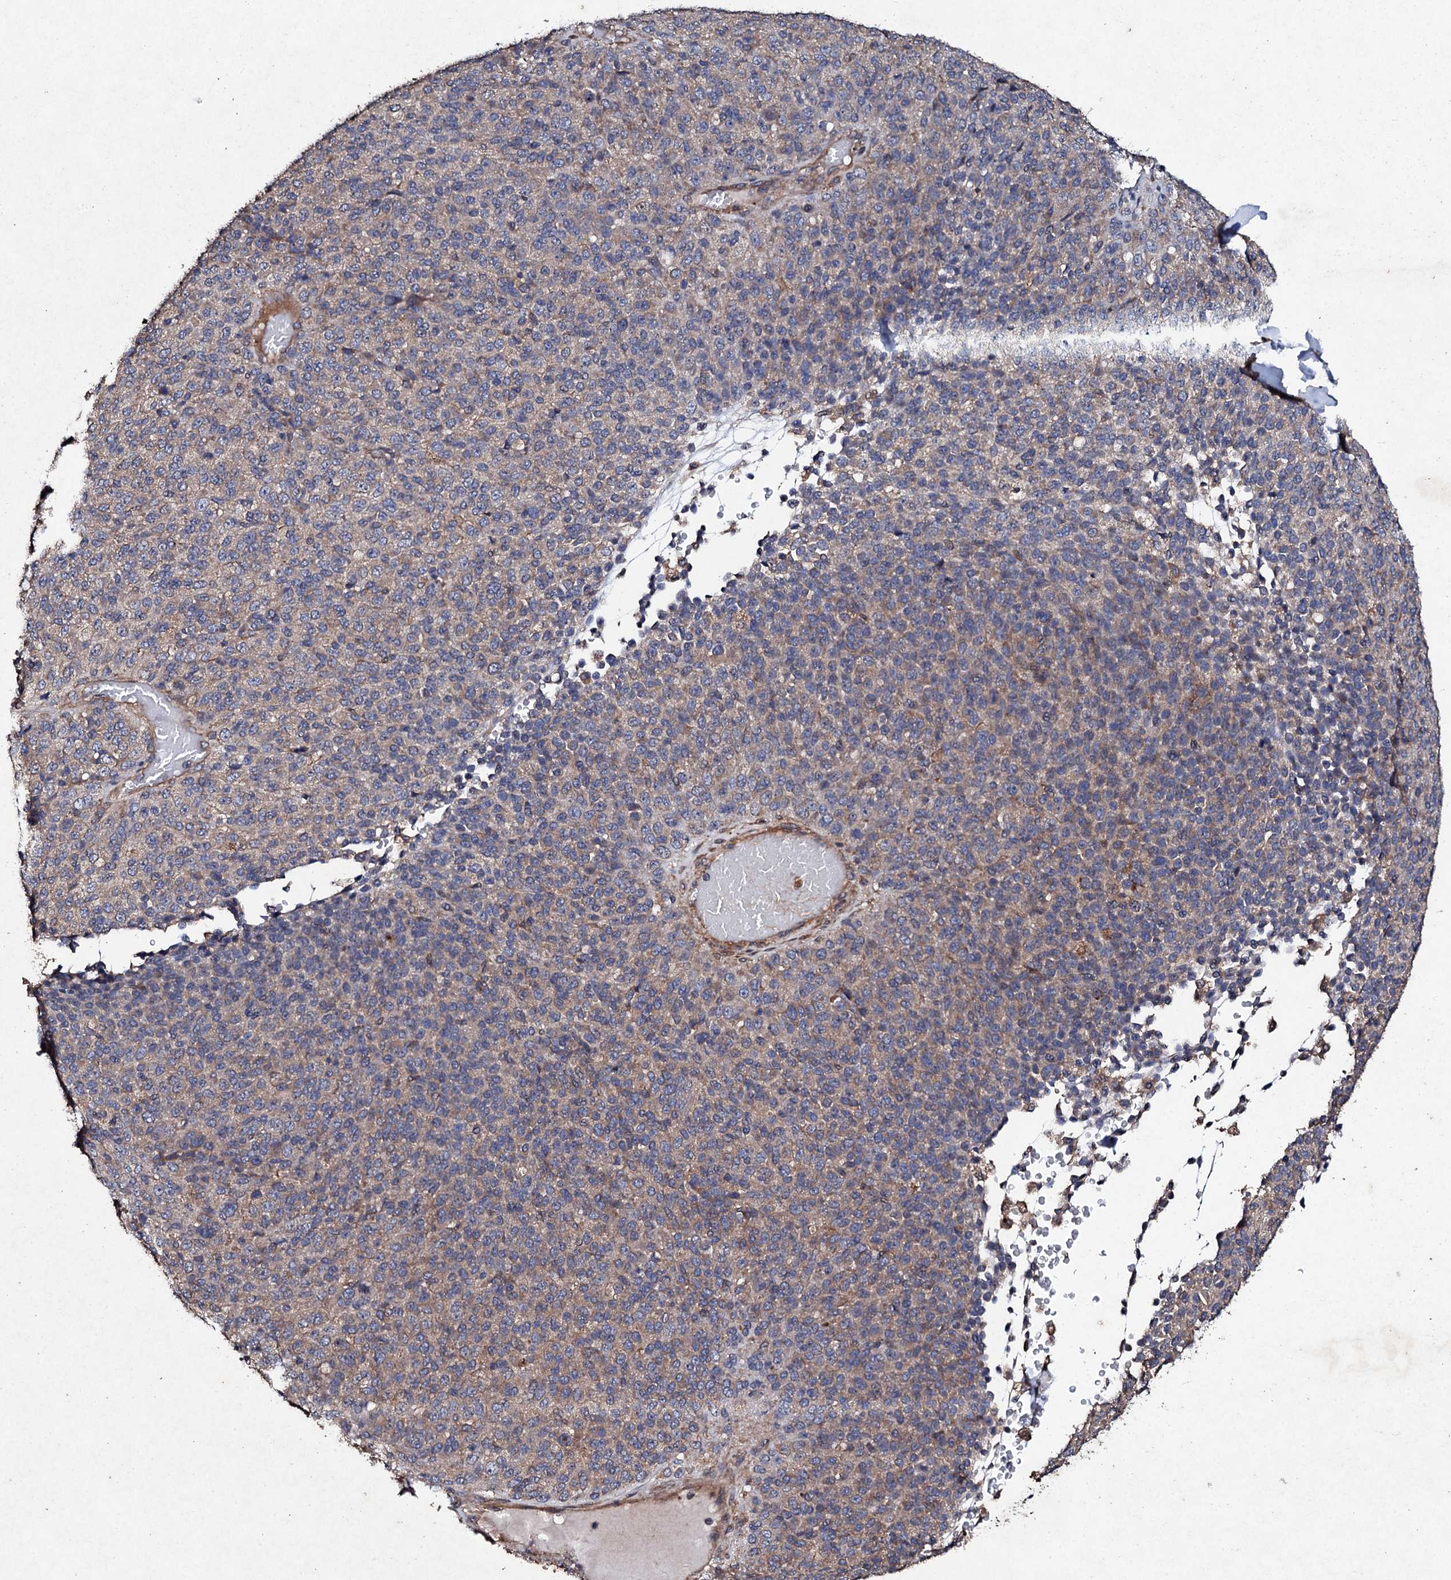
{"staining": {"intensity": "moderate", "quantity": "<25%", "location": "cytoplasmic/membranous"}, "tissue": "melanoma", "cell_type": "Tumor cells", "image_type": "cancer", "snomed": [{"axis": "morphology", "description": "Malignant melanoma, Metastatic site"}, {"axis": "topography", "description": "Brain"}], "caption": "Melanoma stained with immunohistochemistry shows moderate cytoplasmic/membranous staining in approximately <25% of tumor cells.", "gene": "MOCOS", "patient": {"sex": "female", "age": 56}}